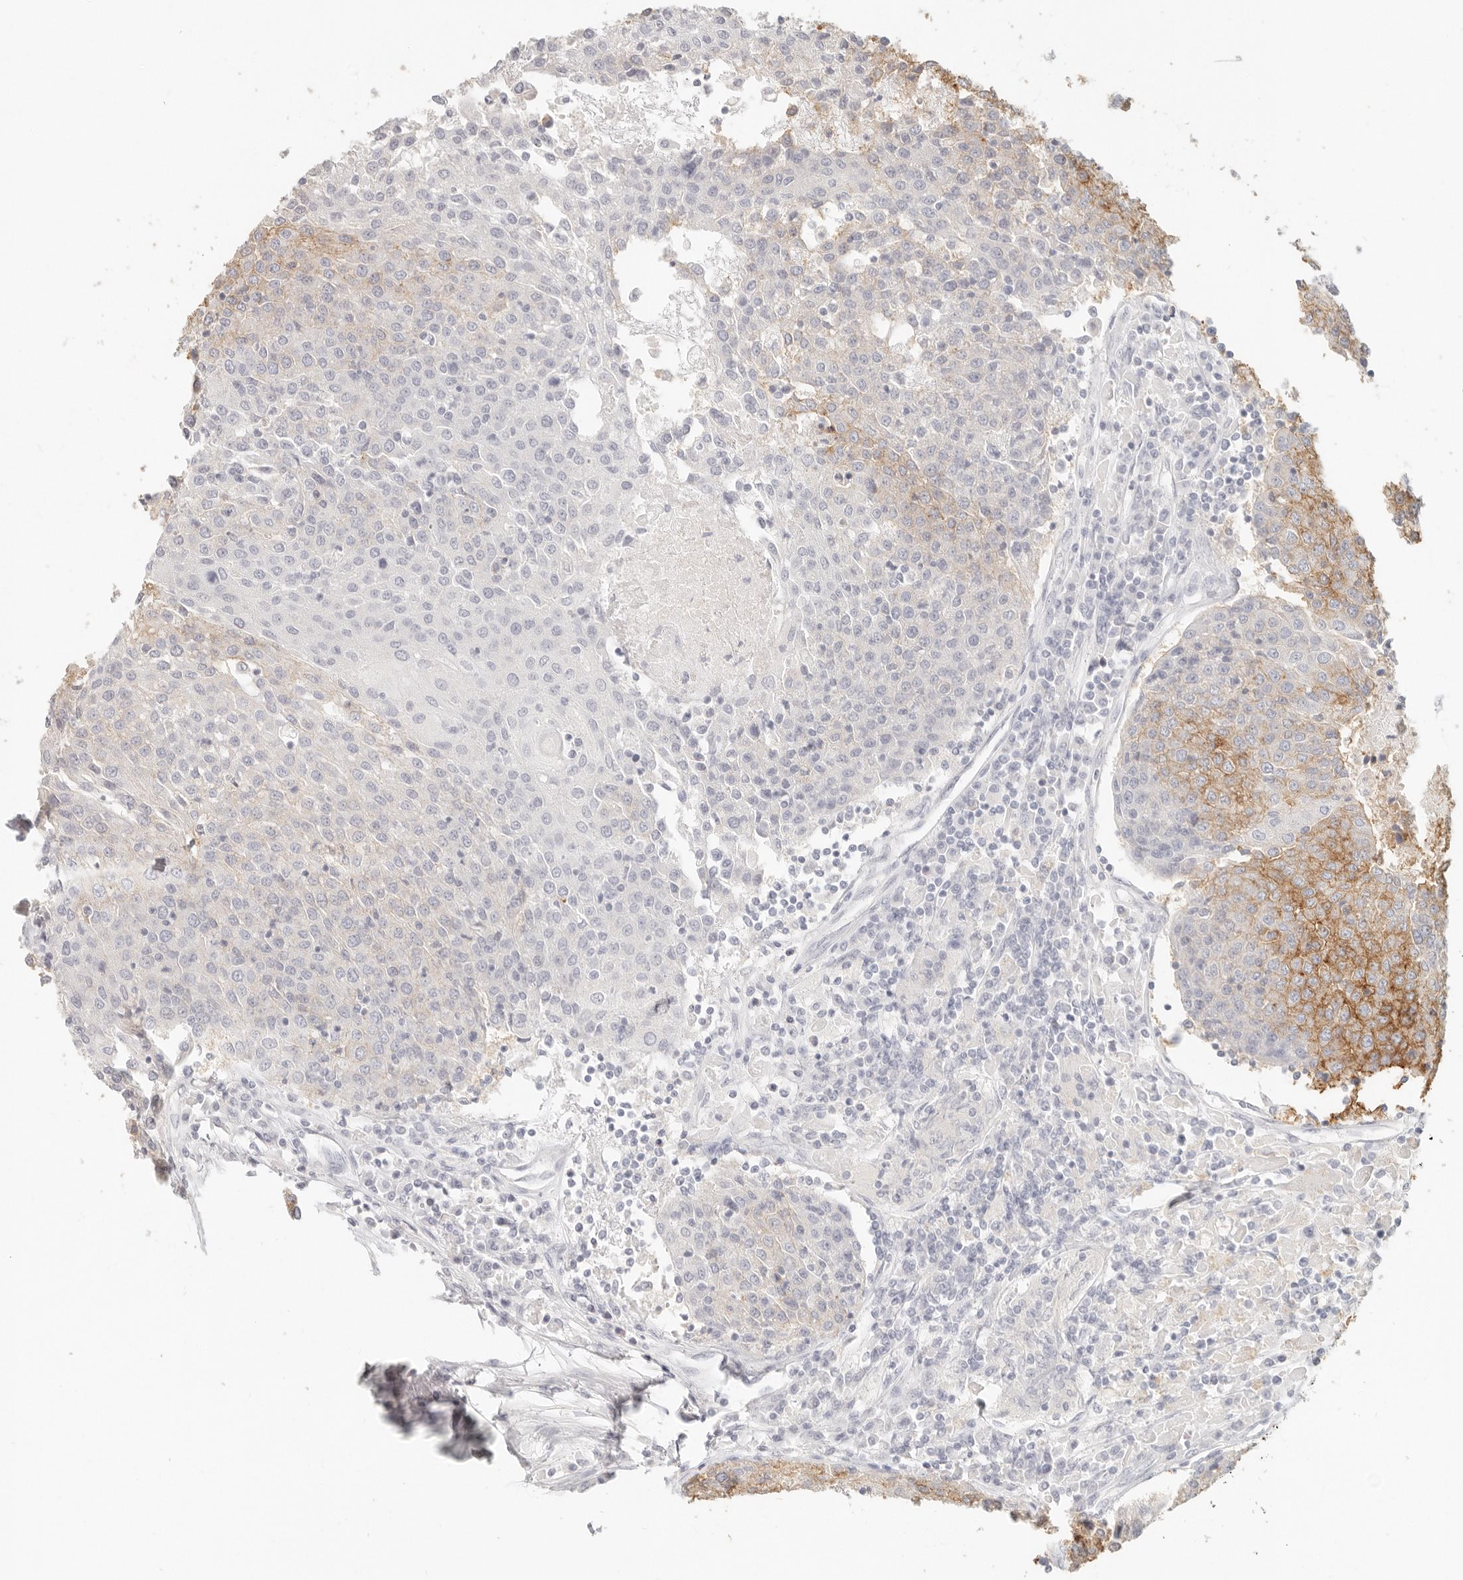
{"staining": {"intensity": "moderate", "quantity": "<25%", "location": "cytoplasmic/membranous"}, "tissue": "urothelial cancer", "cell_type": "Tumor cells", "image_type": "cancer", "snomed": [{"axis": "morphology", "description": "Urothelial carcinoma, High grade"}, {"axis": "topography", "description": "Urinary bladder"}], "caption": "An immunohistochemistry (IHC) histopathology image of tumor tissue is shown. Protein staining in brown labels moderate cytoplasmic/membranous positivity in urothelial cancer within tumor cells.", "gene": "EPCAM", "patient": {"sex": "female", "age": 85}}